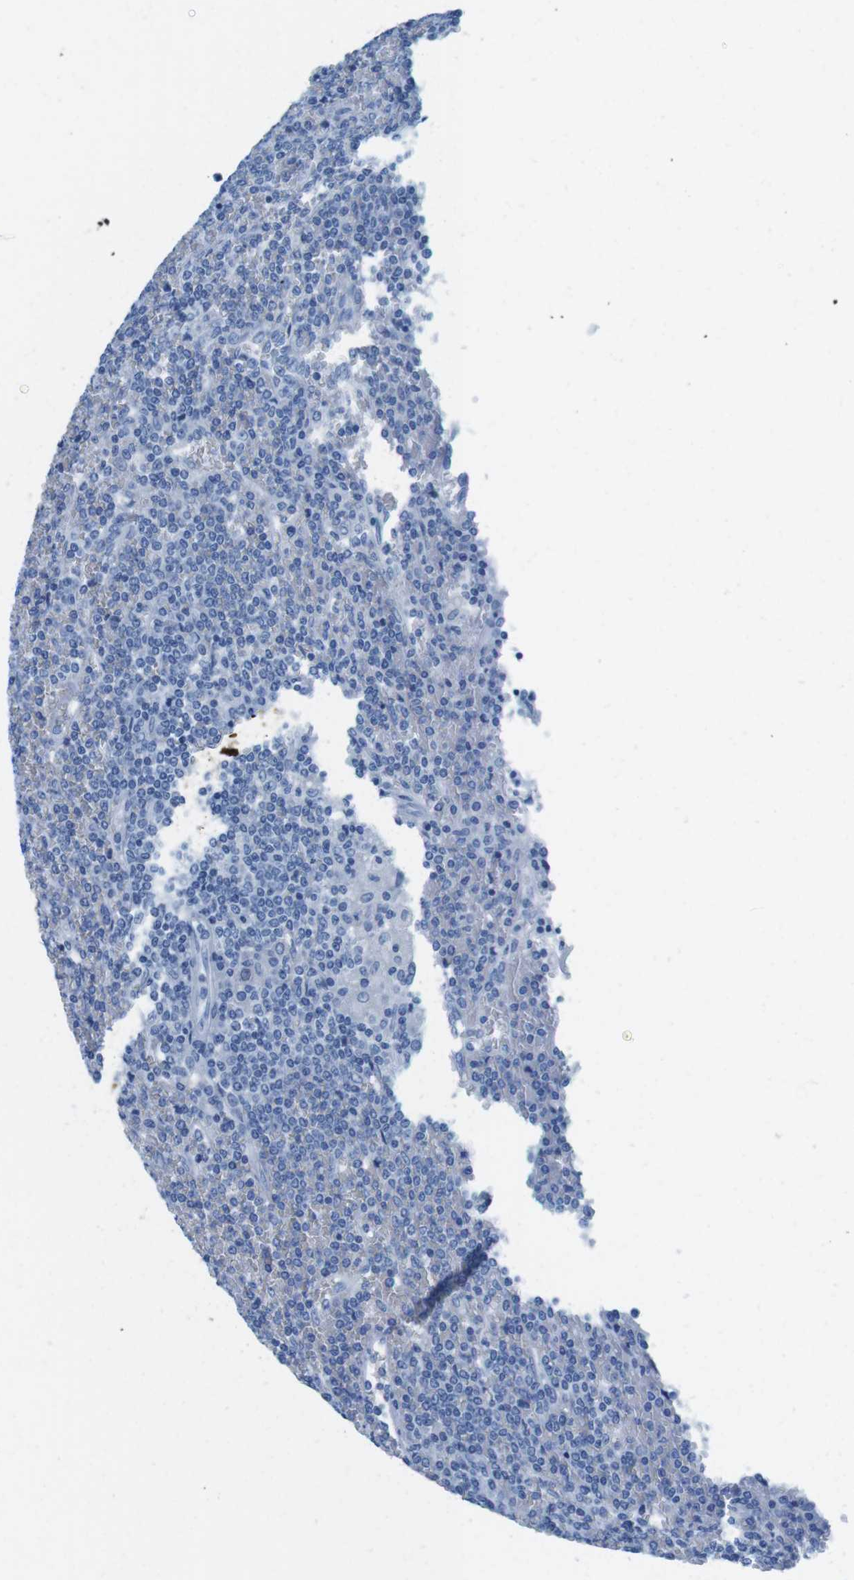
{"staining": {"intensity": "negative", "quantity": "none", "location": "none"}, "tissue": "lymphoma", "cell_type": "Tumor cells", "image_type": "cancer", "snomed": [{"axis": "morphology", "description": "Malignant lymphoma, non-Hodgkin's type, Low grade"}, {"axis": "topography", "description": "Spleen"}], "caption": "DAB (3,3'-diaminobenzidine) immunohistochemical staining of low-grade malignant lymphoma, non-Hodgkin's type demonstrates no significant staining in tumor cells. (Stains: DAB IHC with hematoxylin counter stain, Microscopy: brightfield microscopy at high magnification).", "gene": "GAP43", "patient": {"sex": "female", "age": 19}}